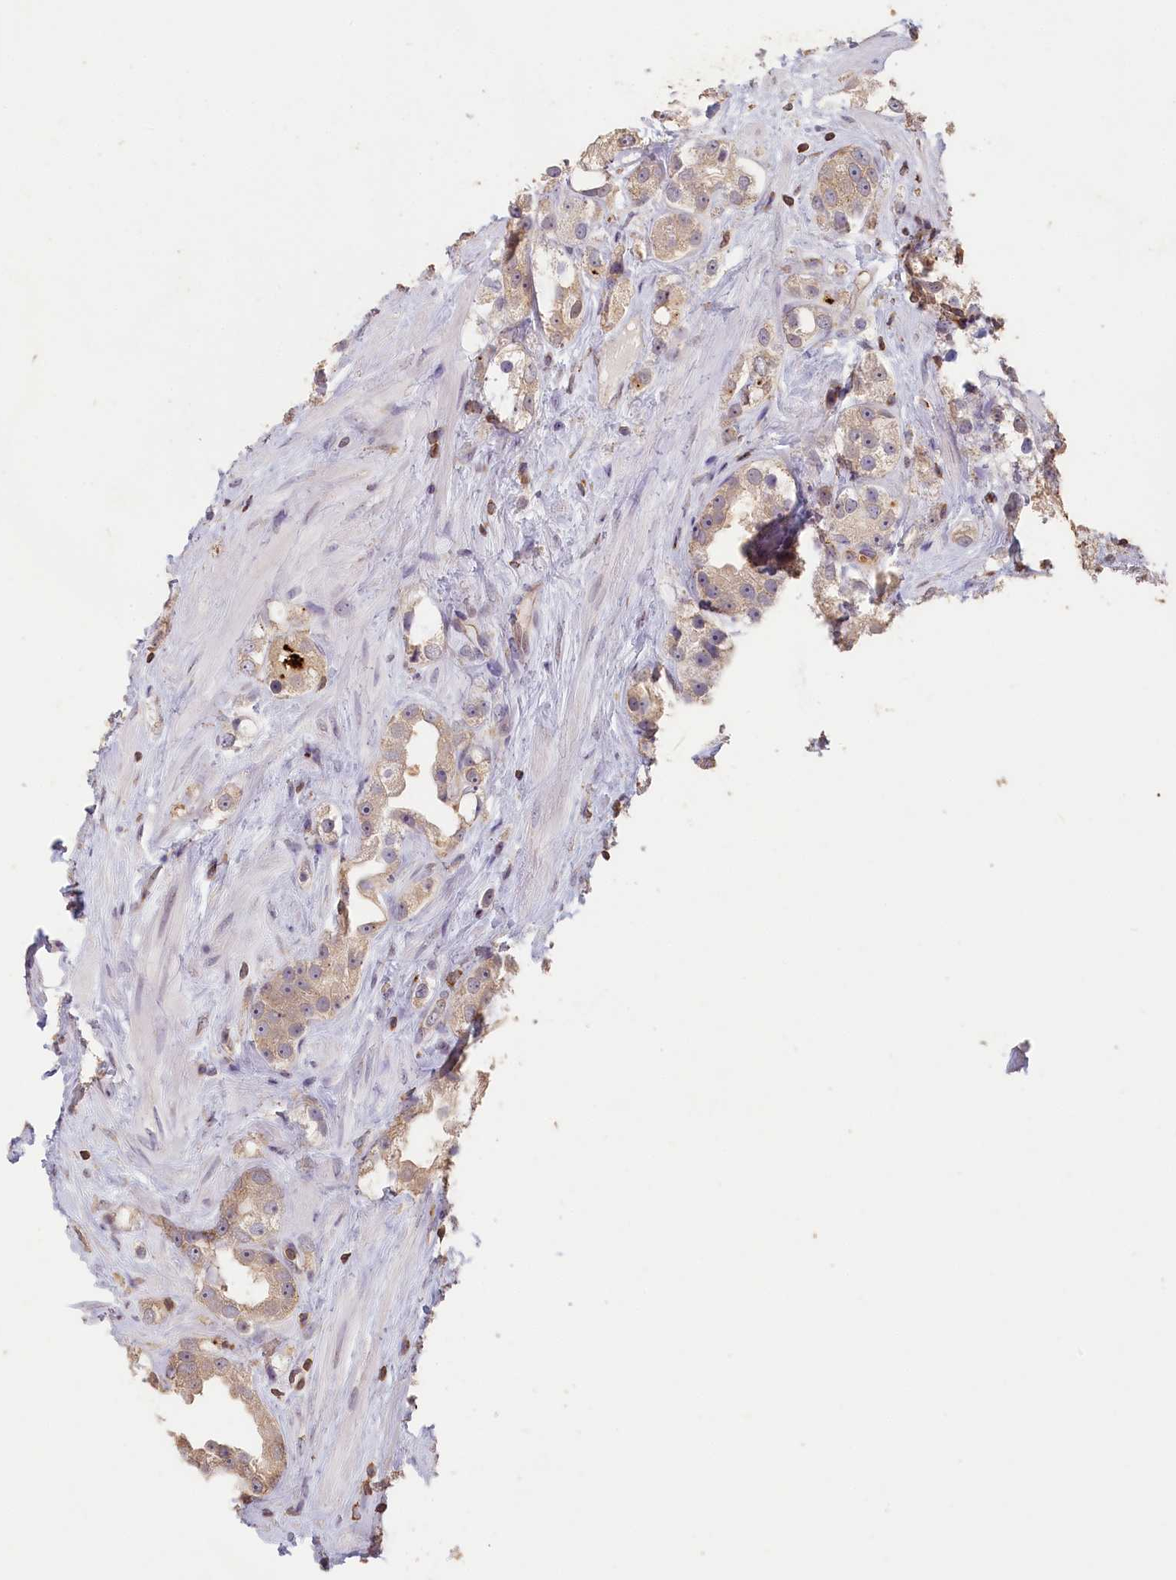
{"staining": {"intensity": "weak", "quantity": "<25%", "location": "cytoplasmic/membranous"}, "tissue": "prostate cancer", "cell_type": "Tumor cells", "image_type": "cancer", "snomed": [{"axis": "morphology", "description": "Adenocarcinoma, NOS"}, {"axis": "topography", "description": "Prostate"}], "caption": "Tumor cells are negative for brown protein staining in adenocarcinoma (prostate).", "gene": "MADD", "patient": {"sex": "male", "age": 79}}